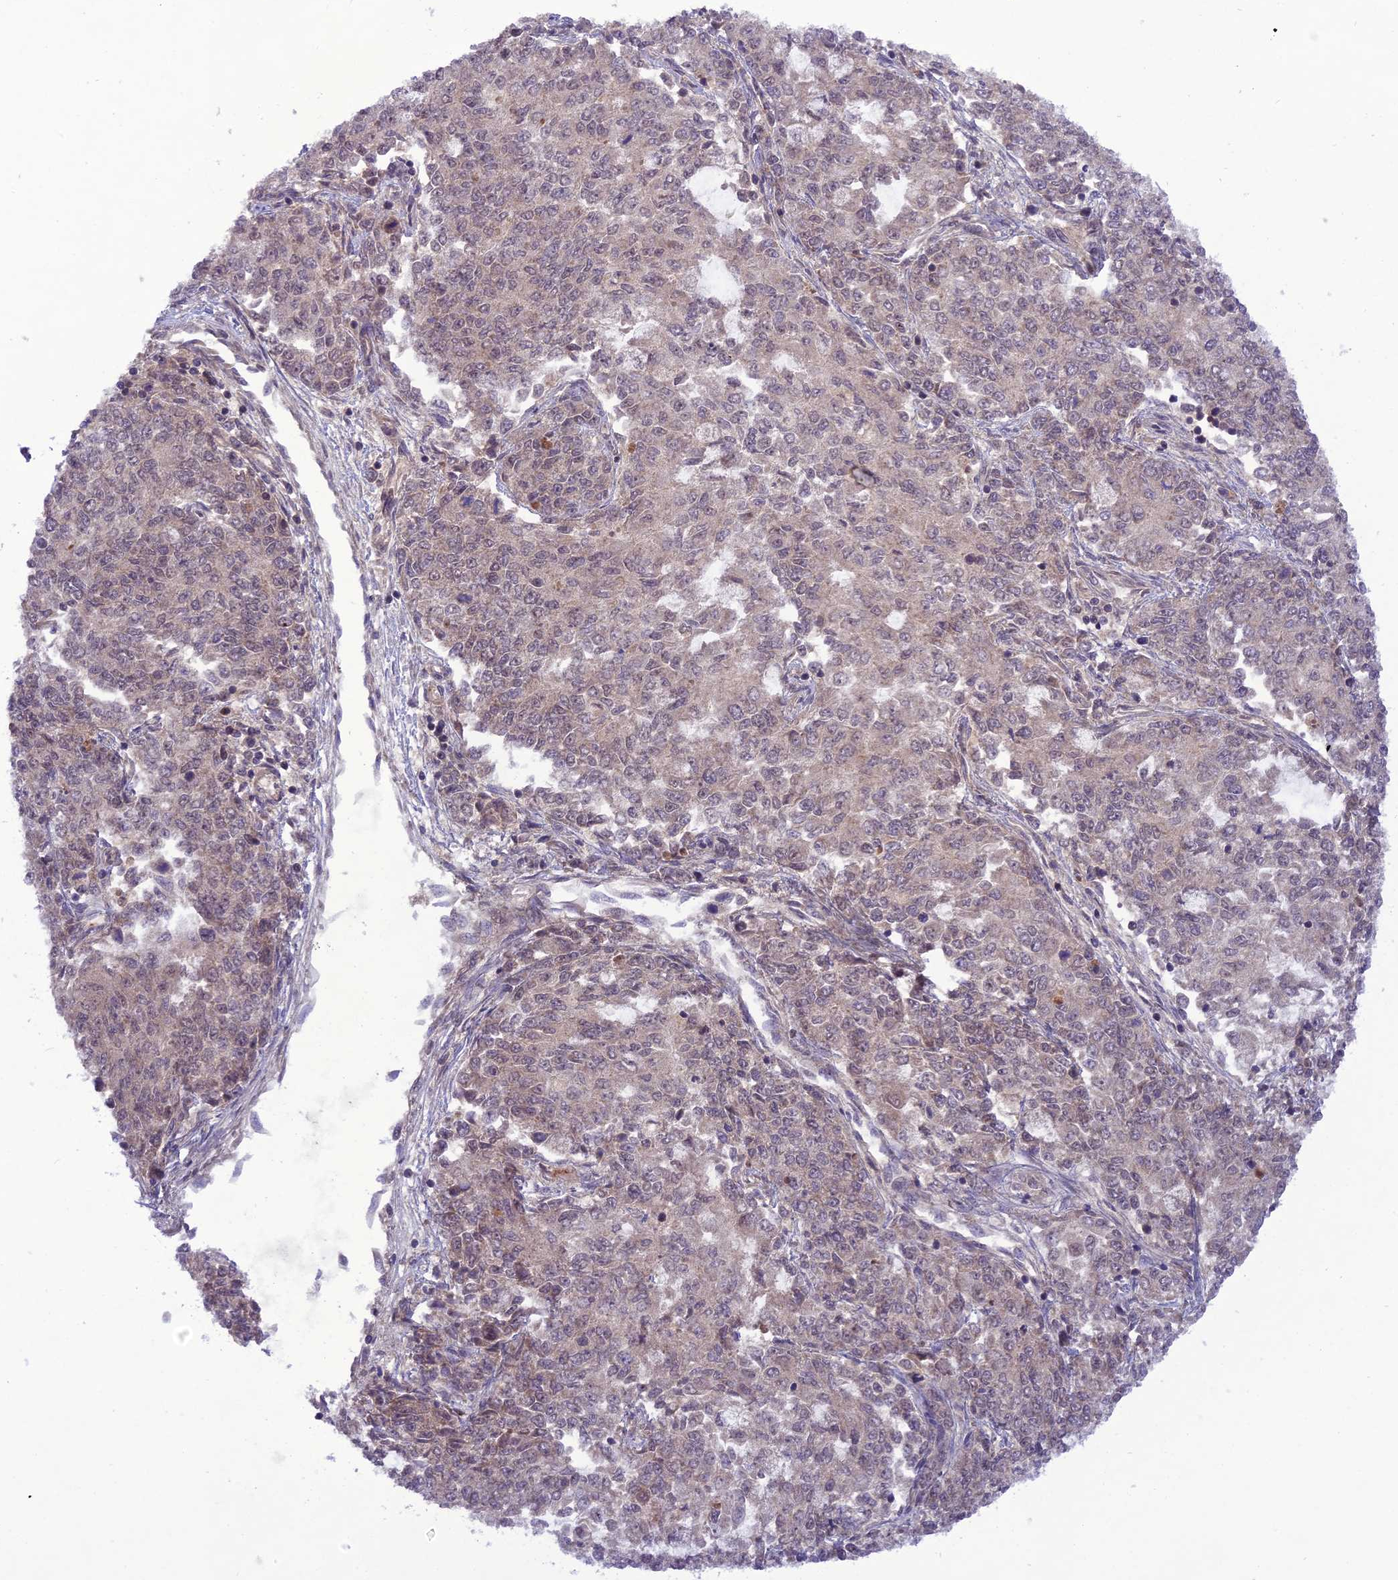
{"staining": {"intensity": "weak", "quantity": "<25%", "location": "nuclear"}, "tissue": "endometrial cancer", "cell_type": "Tumor cells", "image_type": "cancer", "snomed": [{"axis": "morphology", "description": "Adenocarcinoma, NOS"}, {"axis": "topography", "description": "Endometrium"}], "caption": "A photomicrograph of human endometrial cancer (adenocarcinoma) is negative for staining in tumor cells. (DAB immunohistochemistry (IHC) visualized using brightfield microscopy, high magnification).", "gene": "NDUFC1", "patient": {"sex": "female", "age": 50}}